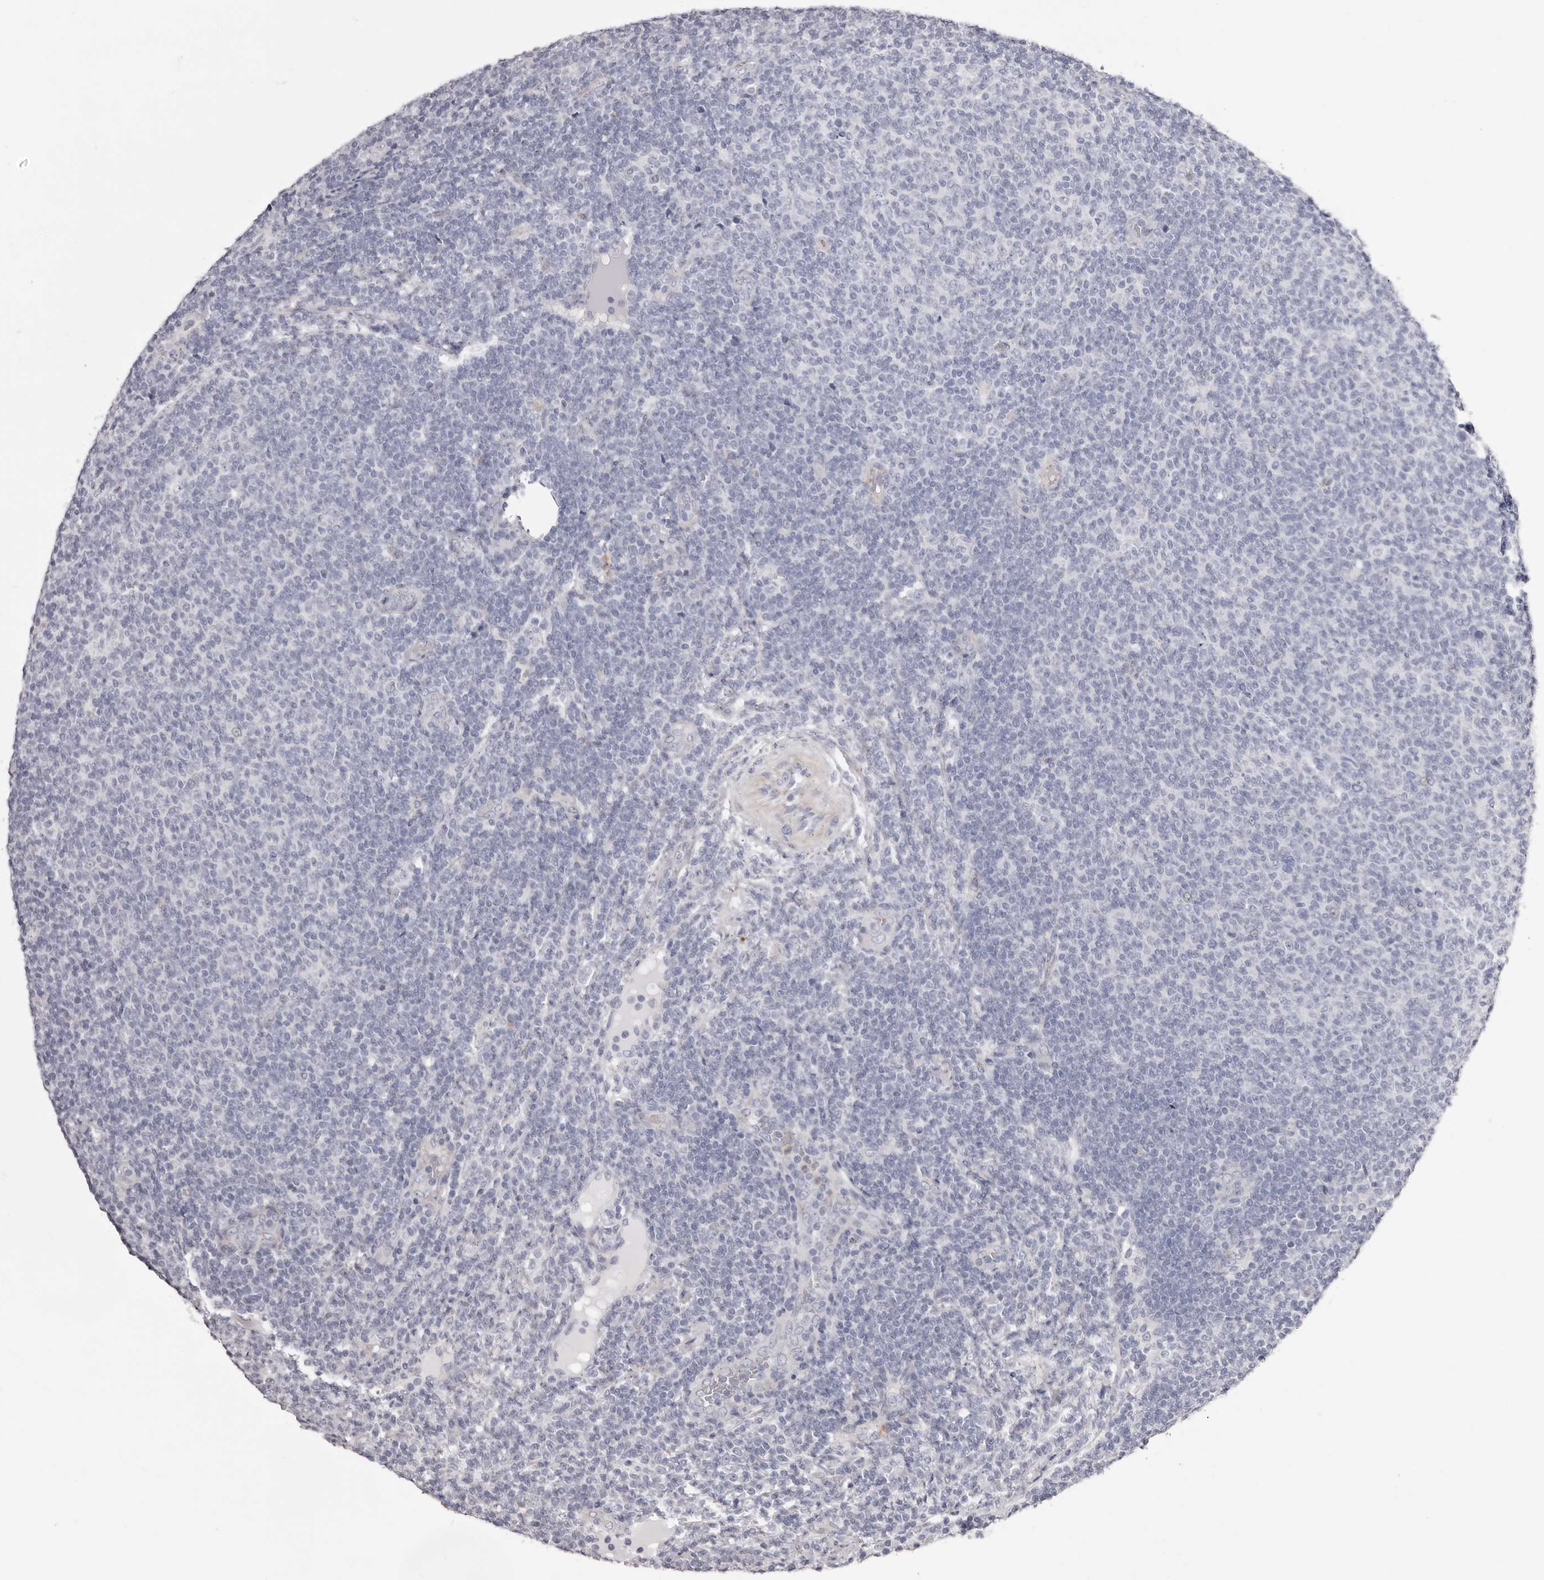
{"staining": {"intensity": "negative", "quantity": "none", "location": "none"}, "tissue": "lymphoma", "cell_type": "Tumor cells", "image_type": "cancer", "snomed": [{"axis": "morphology", "description": "Malignant lymphoma, non-Hodgkin's type, Low grade"}, {"axis": "topography", "description": "Lymph node"}], "caption": "Tumor cells are negative for protein expression in human malignant lymphoma, non-Hodgkin's type (low-grade).", "gene": "PEG10", "patient": {"sex": "male", "age": 66}}